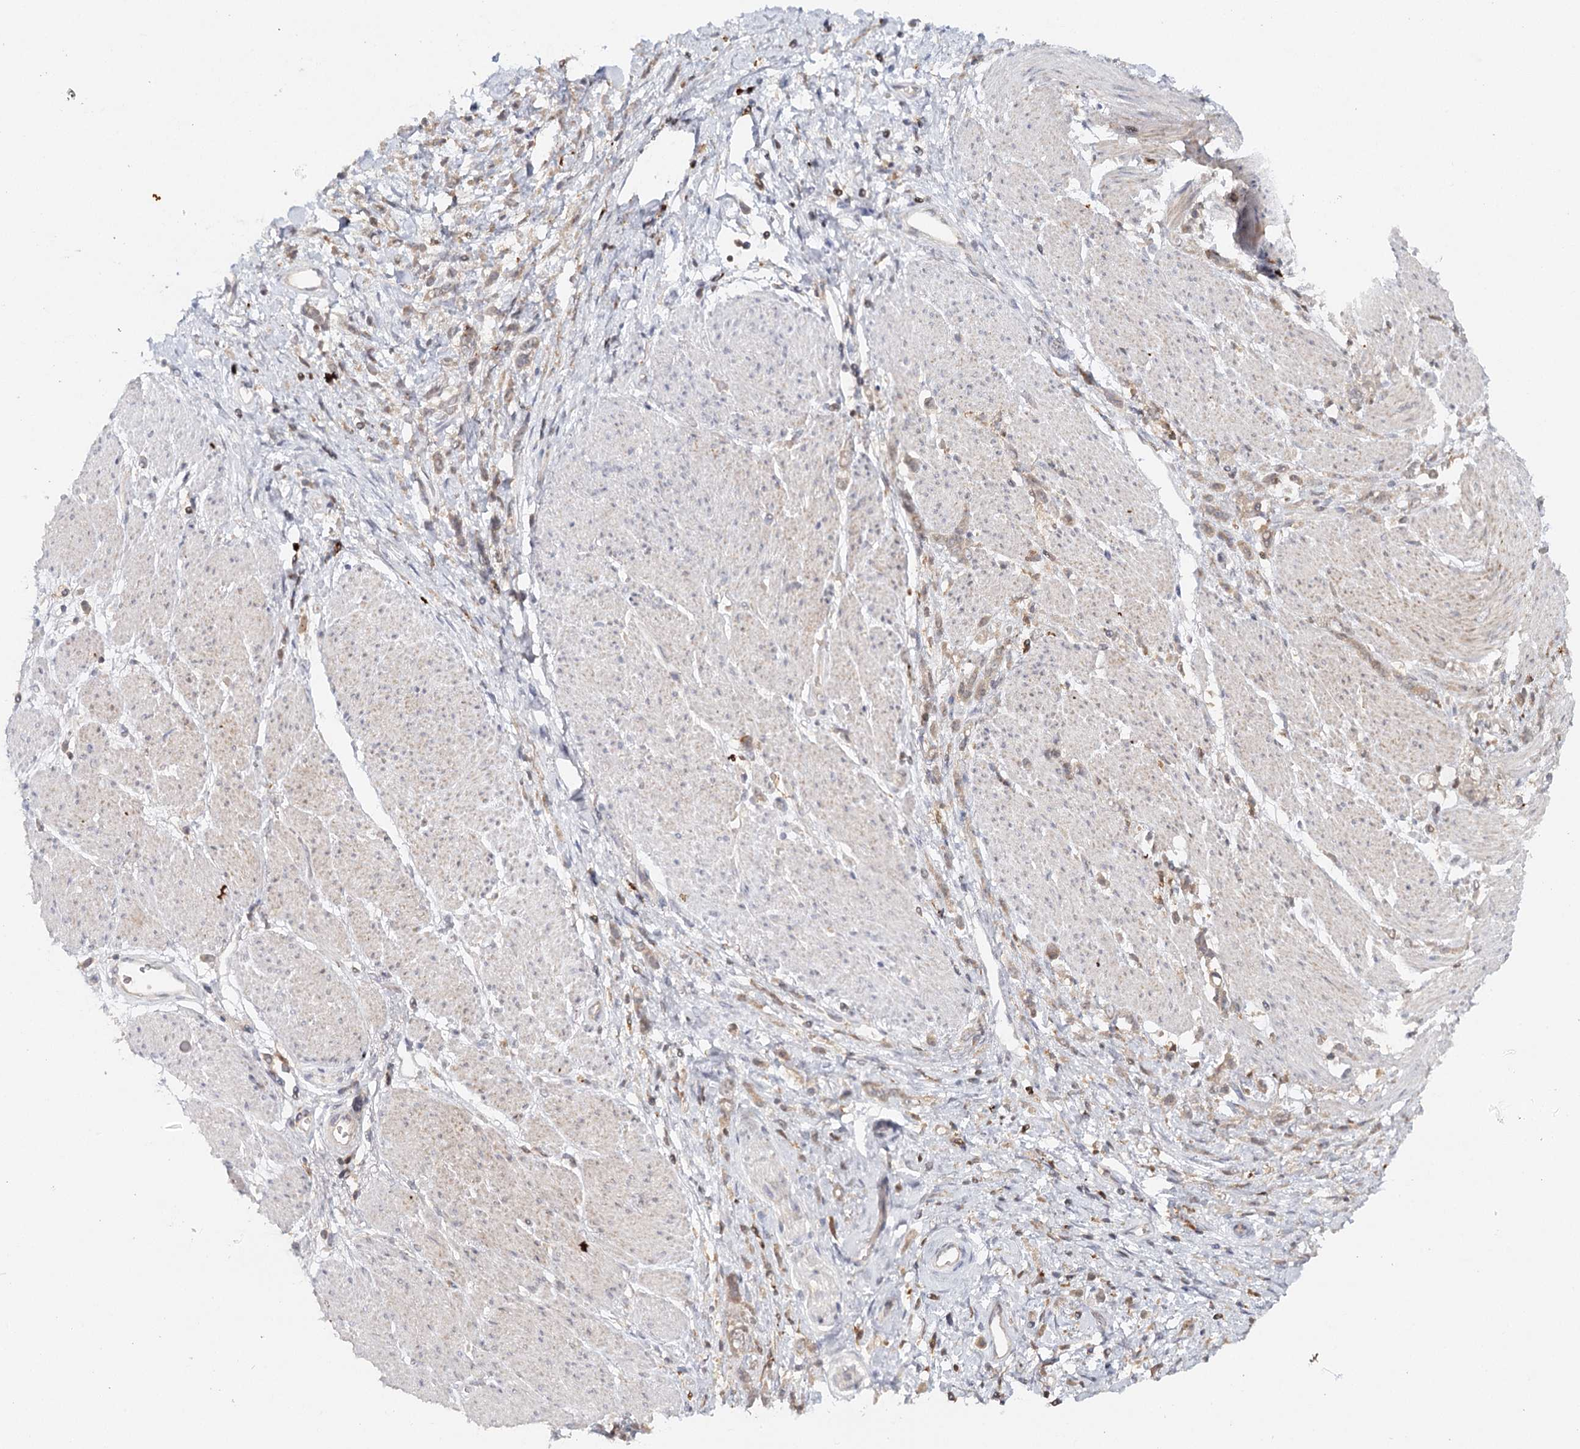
{"staining": {"intensity": "negative", "quantity": "none", "location": "none"}, "tissue": "stomach cancer", "cell_type": "Tumor cells", "image_type": "cancer", "snomed": [{"axis": "morphology", "description": "Adenocarcinoma, NOS"}, {"axis": "topography", "description": "Stomach"}], "caption": "Tumor cells are negative for protein expression in human adenocarcinoma (stomach). The staining is performed using DAB brown chromogen with nuclei counter-stained in using hematoxylin.", "gene": "SLC41A2", "patient": {"sex": "female", "age": 60}}